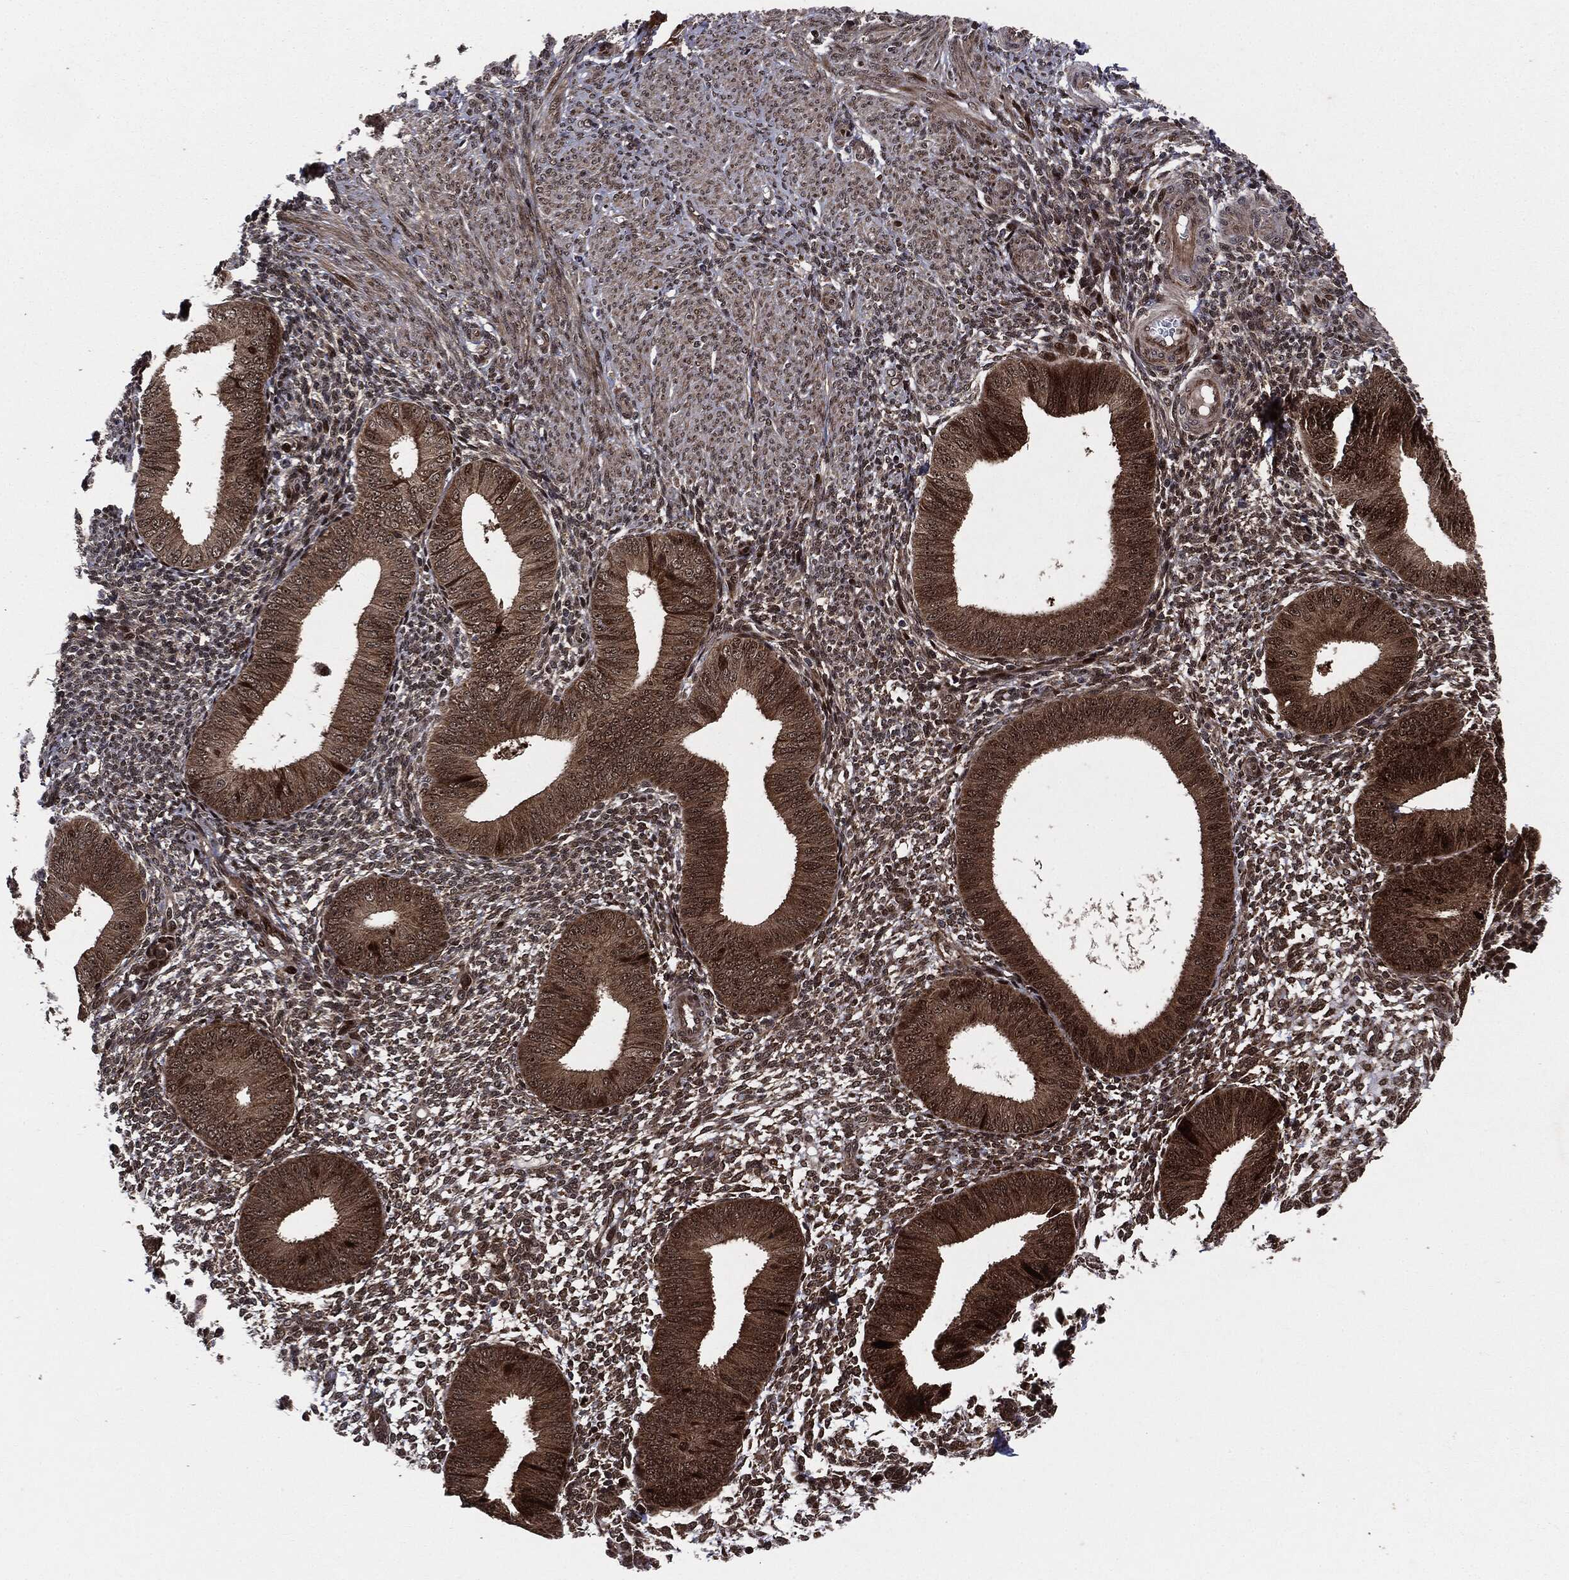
{"staining": {"intensity": "strong", "quantity": "<25%", "location": "nuclear"}, "tissue": "endometrium", "cell_type": "Cells in endometrial stroma", "image_type": "normal", "snomed": [{"axis": "morphology", "description": "Normal tissue, NOS"}, {"axis": "topography", "description": "Endometrium"}], "caption": "Immunohistochemical staining of unremarkable human endometrium shows medium levels of strong nuclear positivity in approximately <25% of cells in endometrial stroma. The staining was performed using DAB, with brown indicating positive protein expression. Nuclei are stained blue with hematoxylin.", "gene": "SMAD4", "patient": {"sex": "female", "age": 39}}